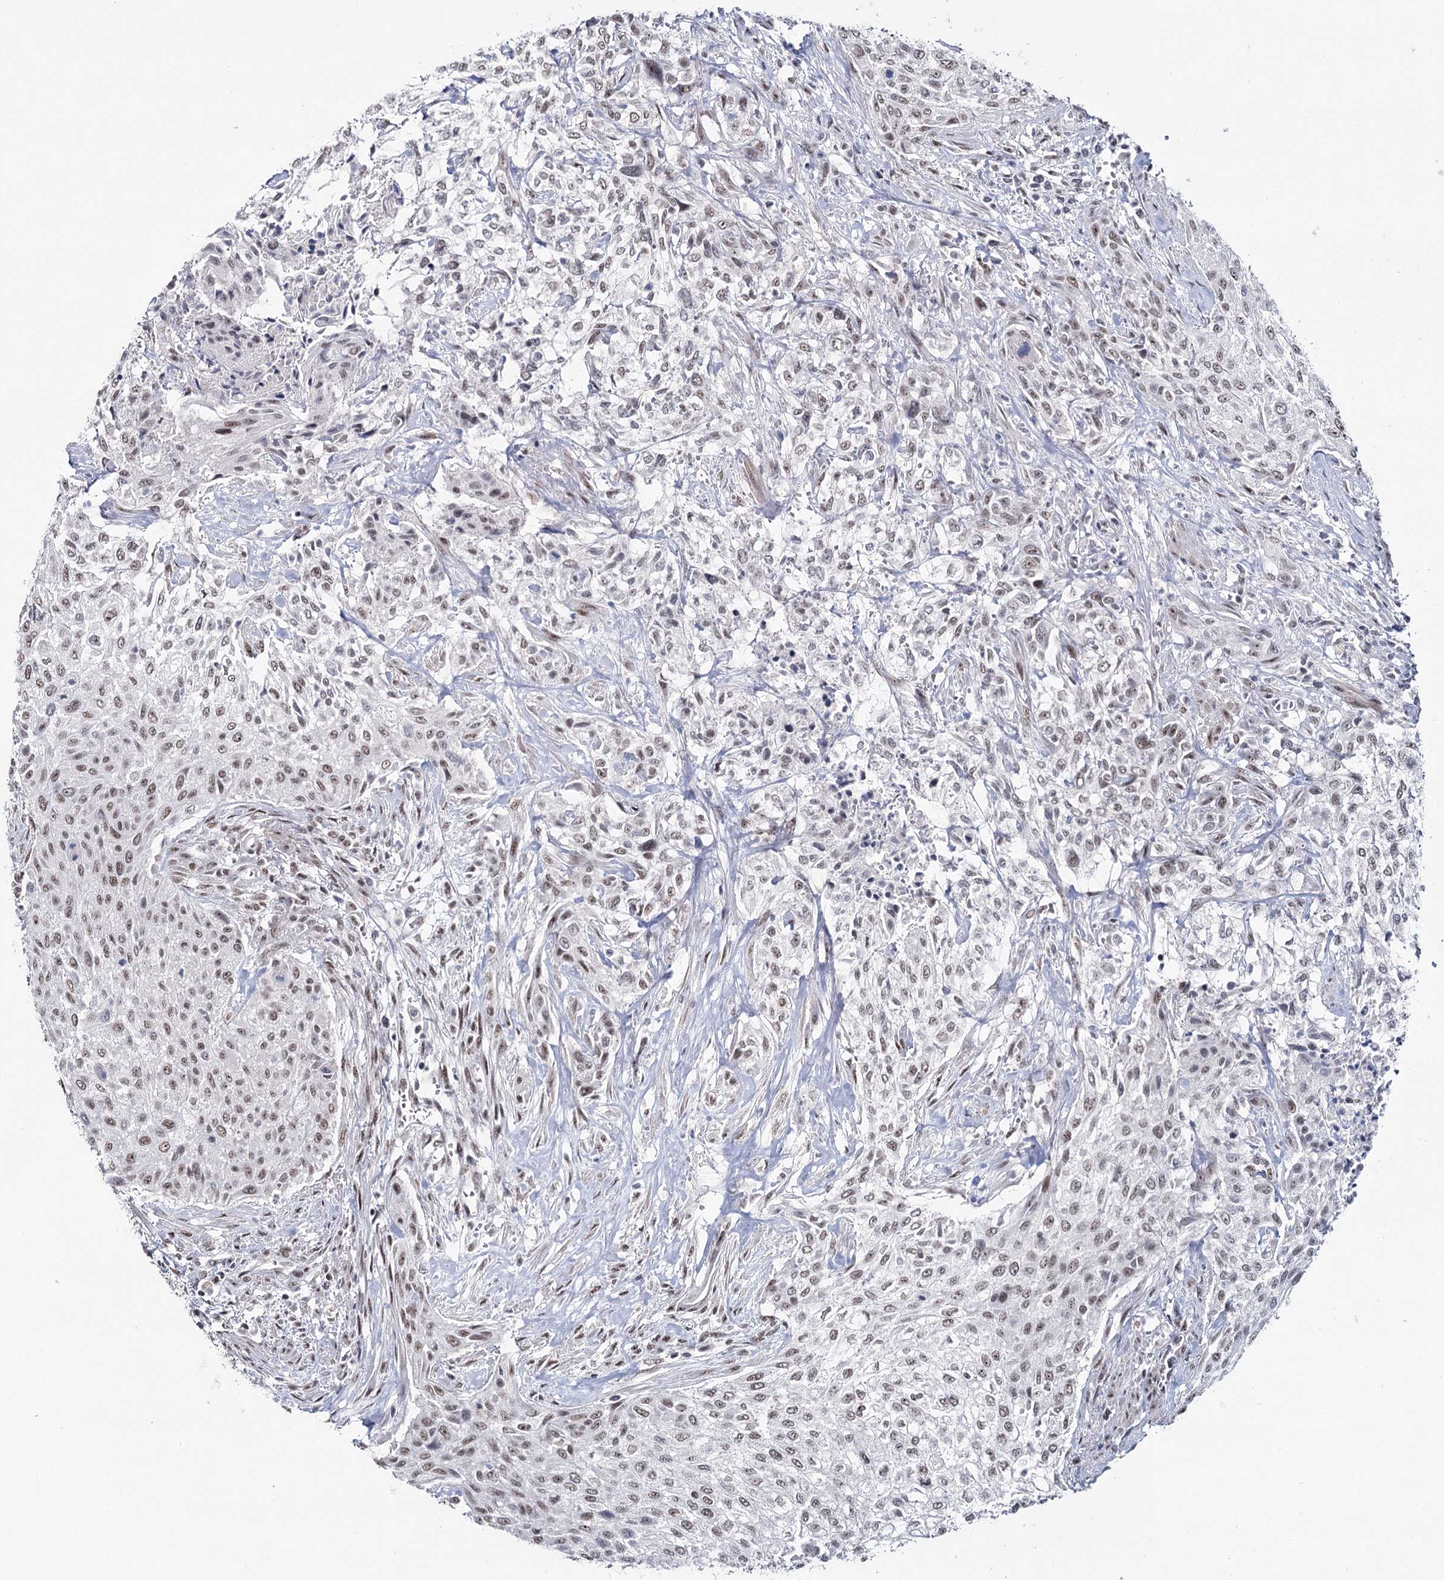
{"staining": {"intensity": "moderate", "quantity": ">75%", "location": "nuclear"}, "tissue": "urothelial cancer", "cell_type": "Tumor cells", "image_type": "cancer", "snomed": [{"axis": "morphology", "description": "Normal tissue, NOS"}, {"axis": "morphology", "description": "Urothelial carcinoma, NOS"}, {"axis": "topography", "description": "Urinary bladder"}, {"axis": "topography", "description": "Peripheral nerve tissue"}], "caption": "Brown immunohistochemical staining in human urothelial cancer demonstrates moderate nuclear positivity in approximately >75% of tumor cells. The protein of interest is stained brown, and the nuclei are stained in blue (DAB IHC with brightfield microscopy, high magnification).", "gene": "SCAF8", "patient": {"sex": "male", "age": 35}}